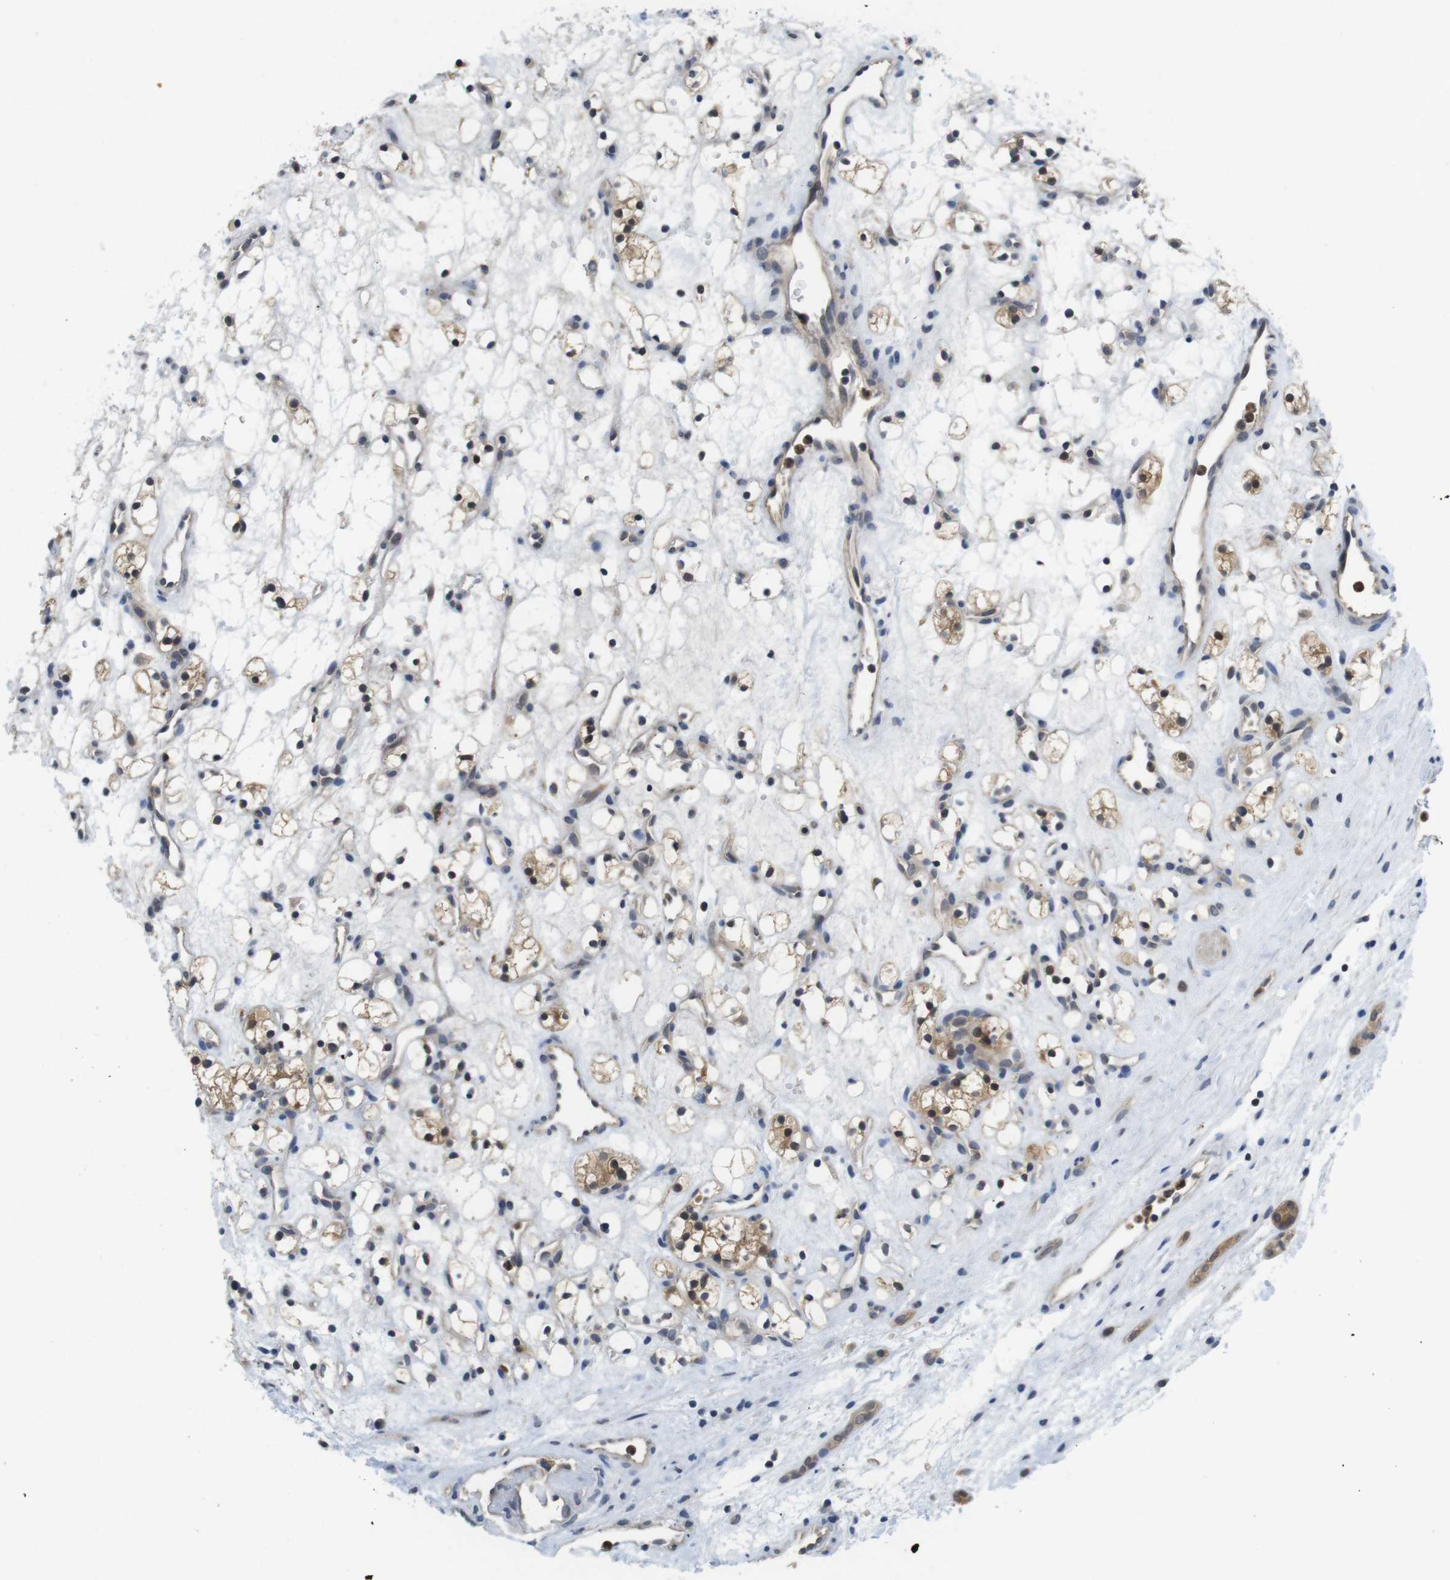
{"staining": {"intensity": "weak", "quantity": ">75%", "location": "cytoplasmic/membranous"}, "tissue": "renal cancer", "cell_type": "Tumor cells", "image_type": "cancer", "snomed": [{"axis": "morphology", "description": "Adenocarcinoma, NOS"}, {"axis": "topography", "description": "Kidney"}], "caption": "The micrograph demonstrates a brown stain indicating the presence of a protein in the cytoplasmic/membranous of tumor cells in renal adenocarcinoma.", "gene": "FADD", "patient": {"sex": "female", "age": 60}}